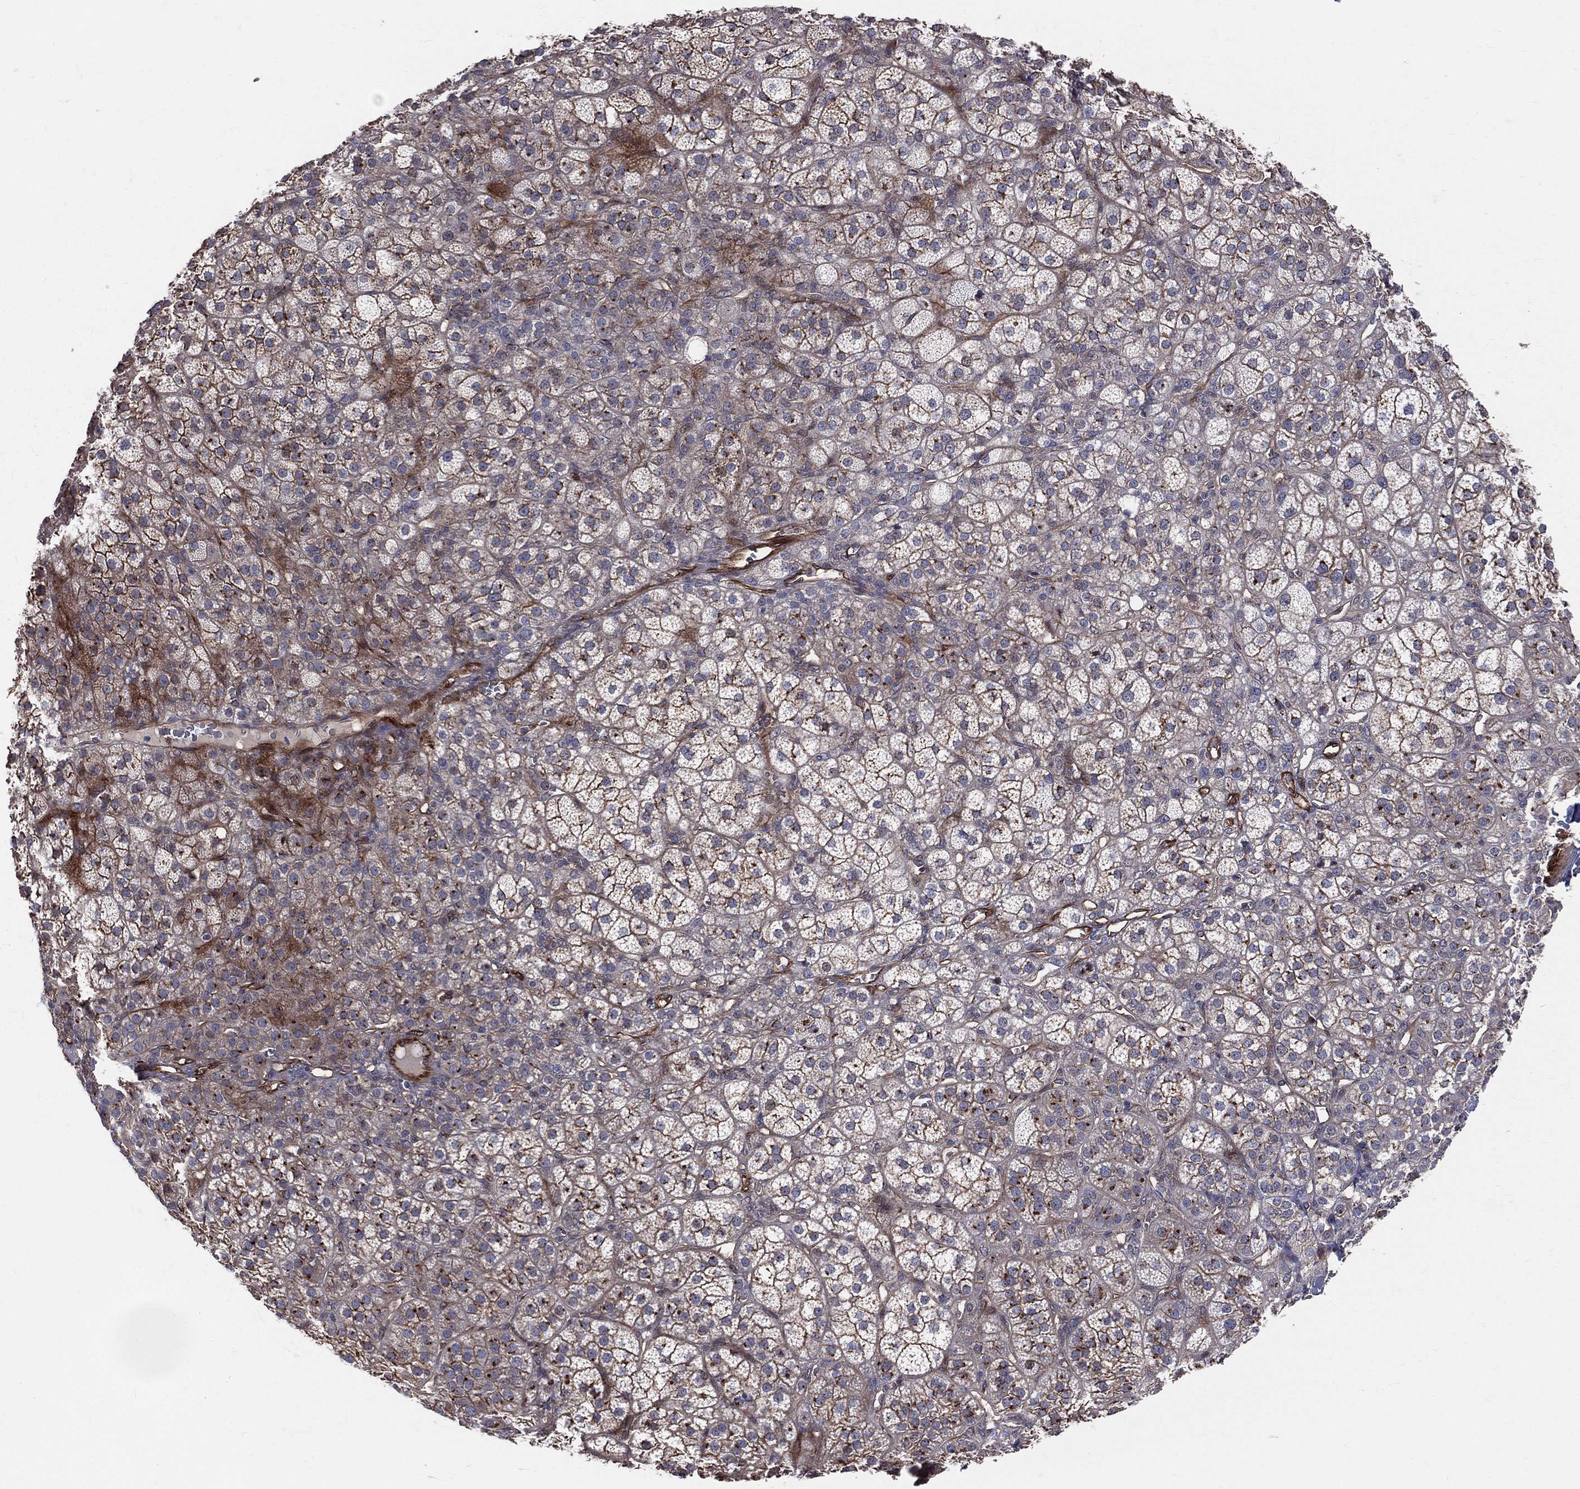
{"staining": {"intensity": "moderate", "quantity": "<25%", "location": "cytoplasmic/membranous"}, "tissue": "adrenal gland", "cell_type": "Glandular cells", "image_type": "normal", "snomed": [{"axis": "morphology", "description": "Normal tissue, NOS"}, {"axis": "topography", "description": "Adrenal gland"}], "caption": "Protein expression analysis of unremarkable adrenal gland reveals moderate cytoplasmic/membranous expression in approximately <25% of glandular cells. (Brightfield microscopy of DAB IHC at high magnification).", "gene": "ENTPD1", "patient": {"sex": "female", "age": 60}}